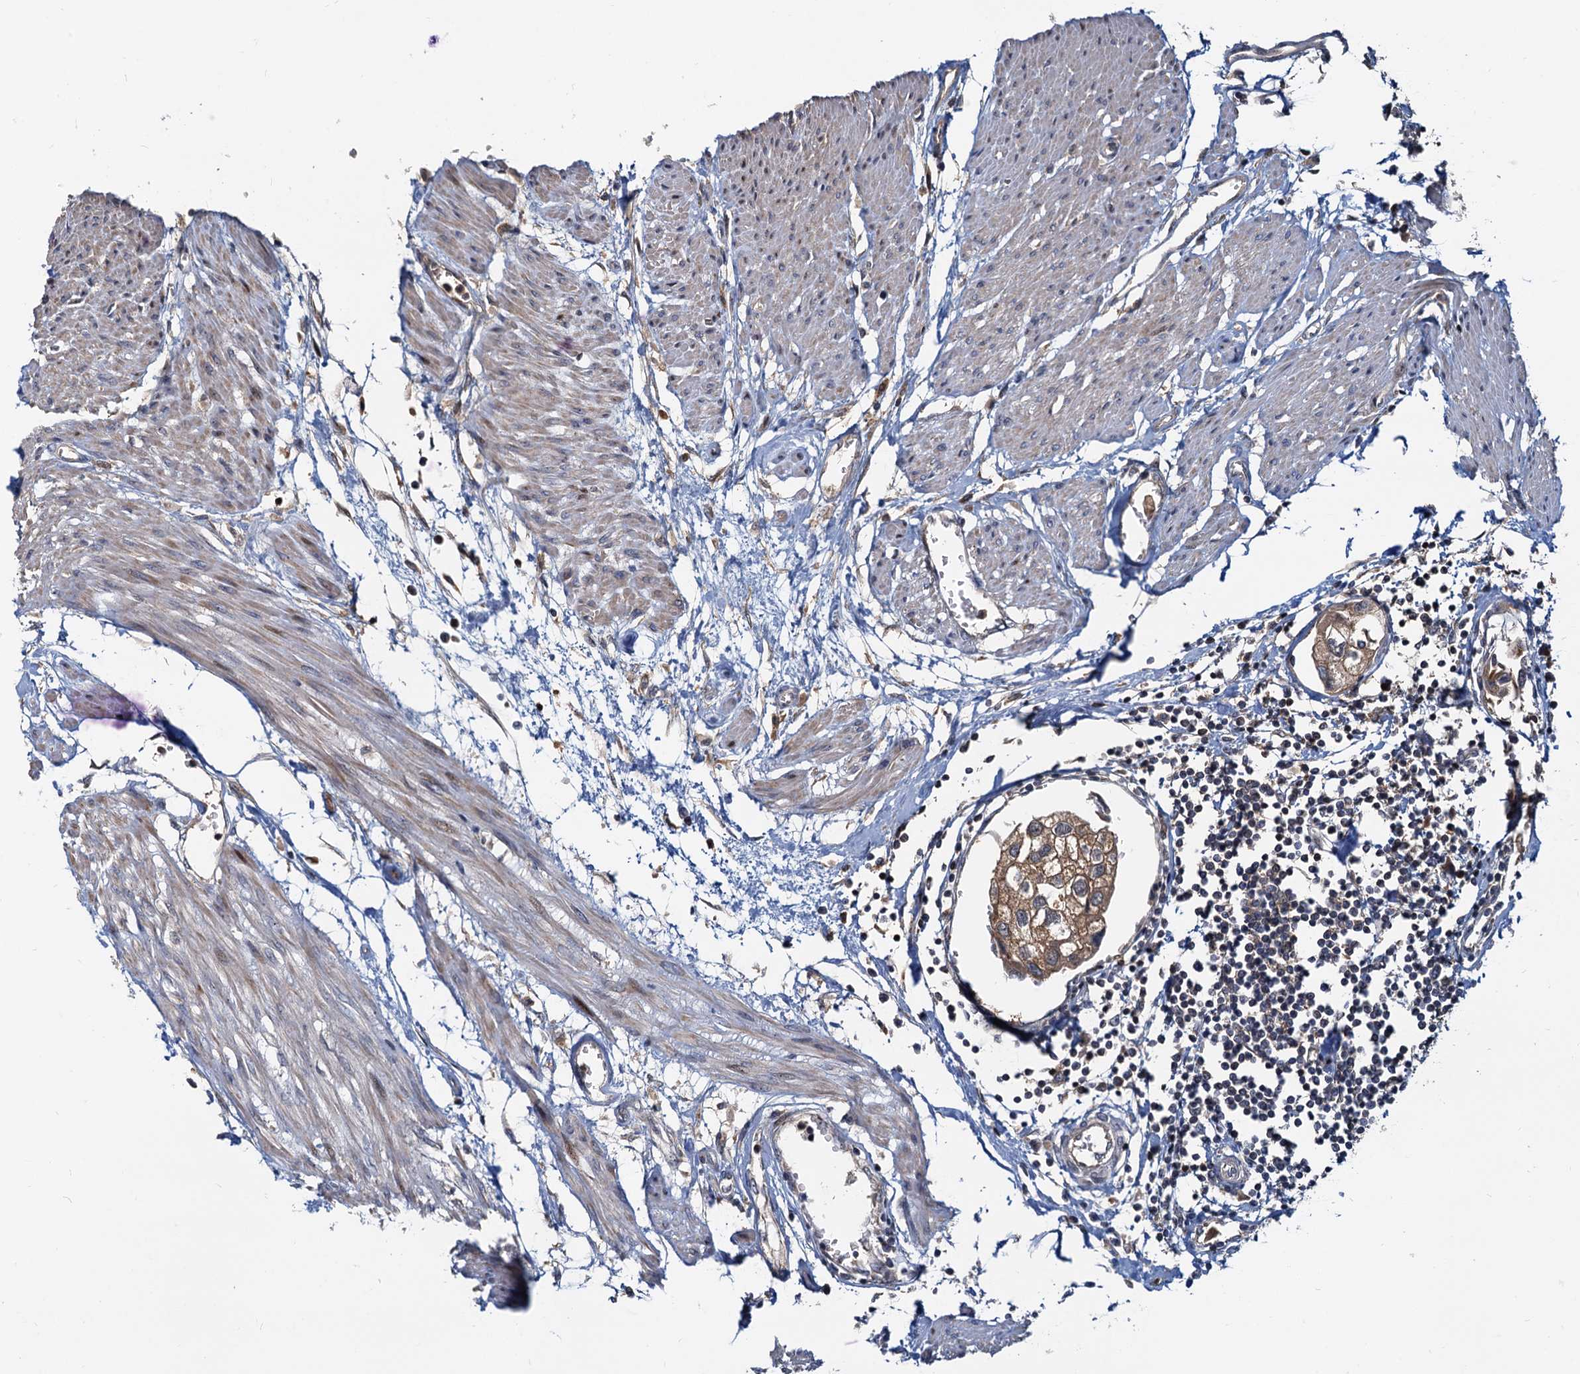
{"staining": {"intensity": "moderate", "quantity": ">75%", "location": "cytoplasmic/membranous"}, "tissue": "urothelial cancer", "cell_type": "Tumor cells", "image_type": "cancer", "snomed": [{"axis": "morphology", "description": "Urothelial carcinoma, High grade"}, {"axis": "topography", "description": "Urinary bladder"}], "caption": "Moderate cytoplasmic/membranous protein staining is seen in about >75% of tumor cells in urothelial cancer.", "gene": "TOLLIP", "patient": {"sex": "male", "age": 64}}